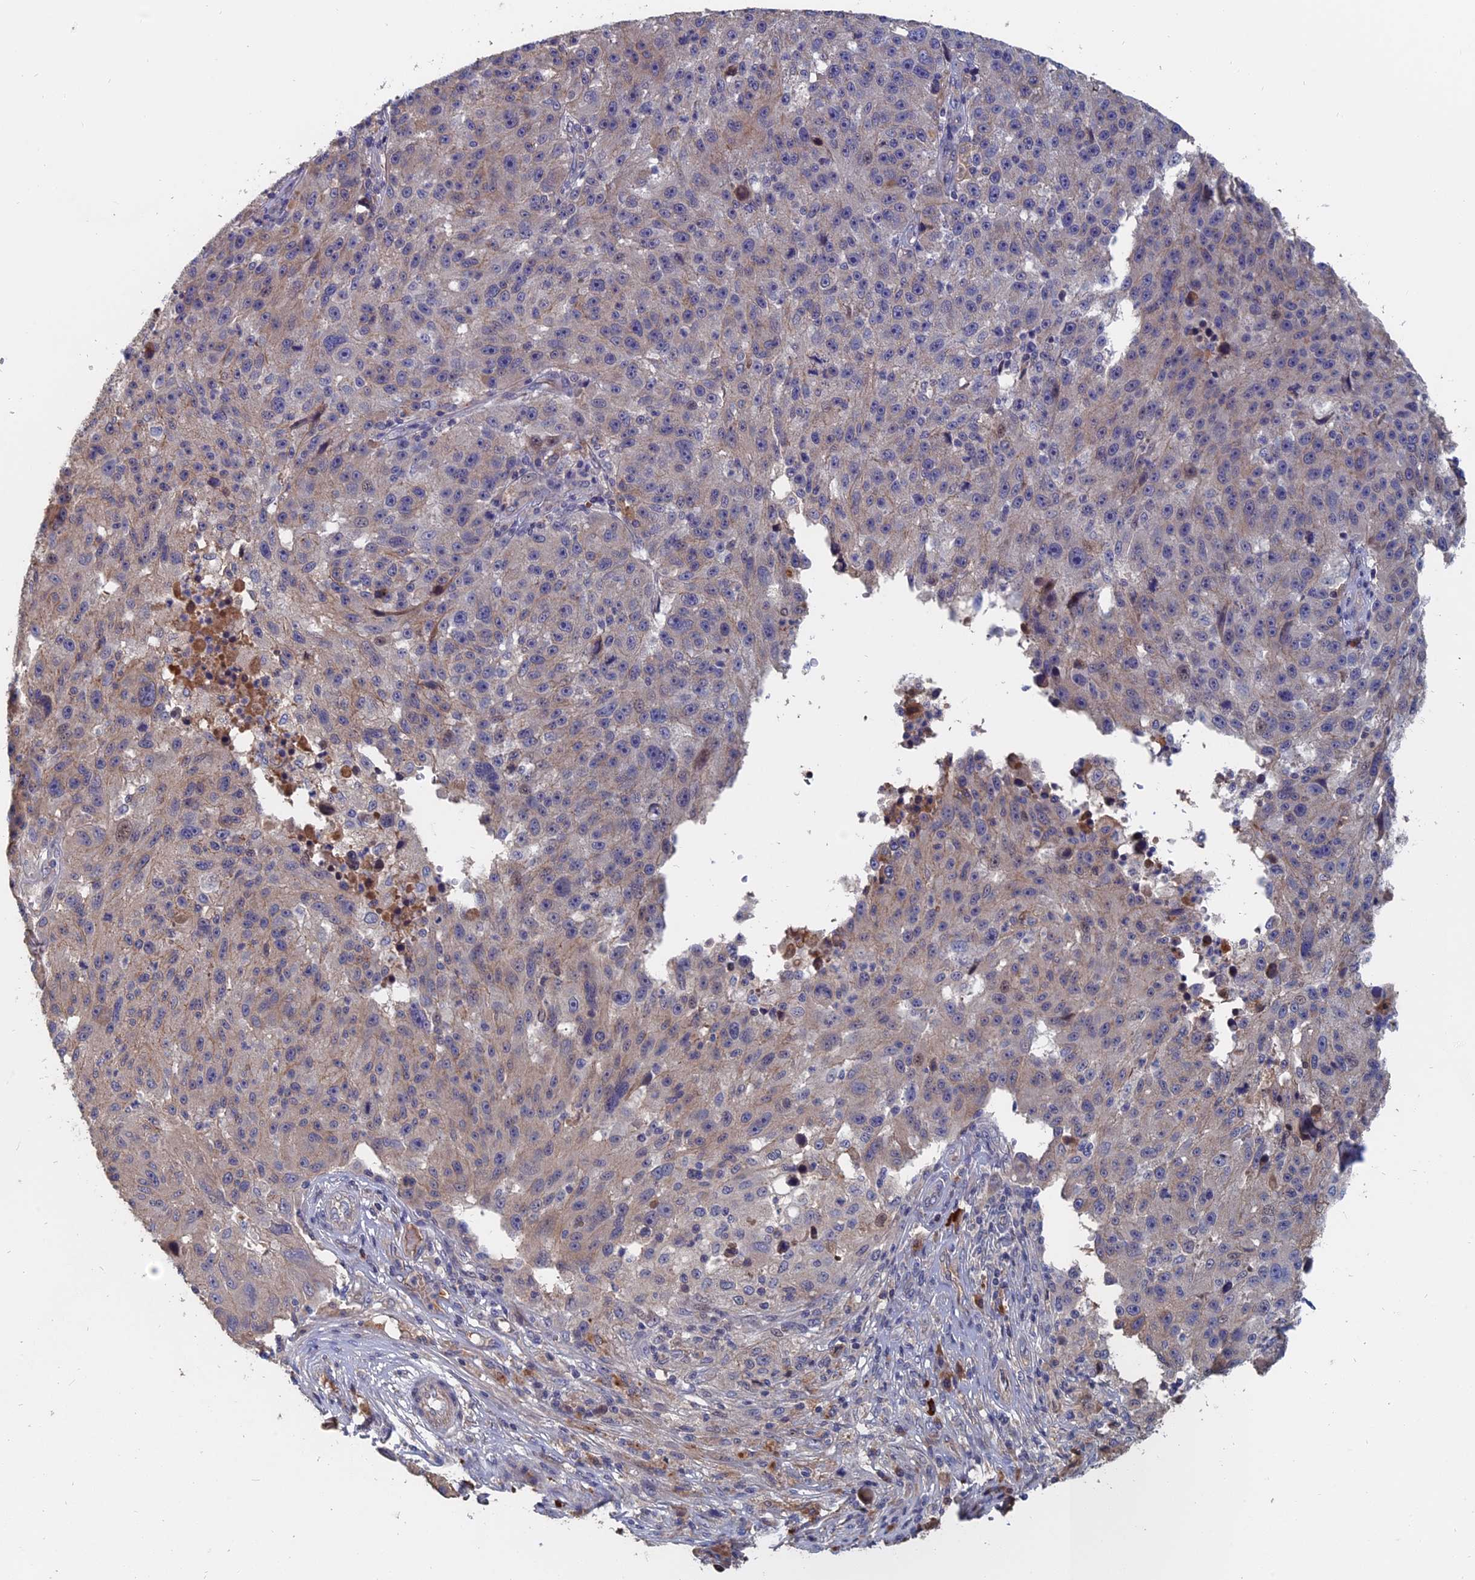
{"staining": {"intensity": "weak", "quantity": "<25%", "location": "cytoplasmic/membranous"}, "tissue": "melanoma", "cell_type": "Tumor cells", "image_type": "cancer", "snomed": [{"axis": "morphology", "description": "Malignant melanoma, NOS"}, {"axis": "topography", "description": "Skin"}], "caption": "Malignant melanoma was stained to show a protein in brown. There is no significant staining in tumor cells.", "gene": "SLC33A1", "patient": {"sex": "male", "age": 53}}